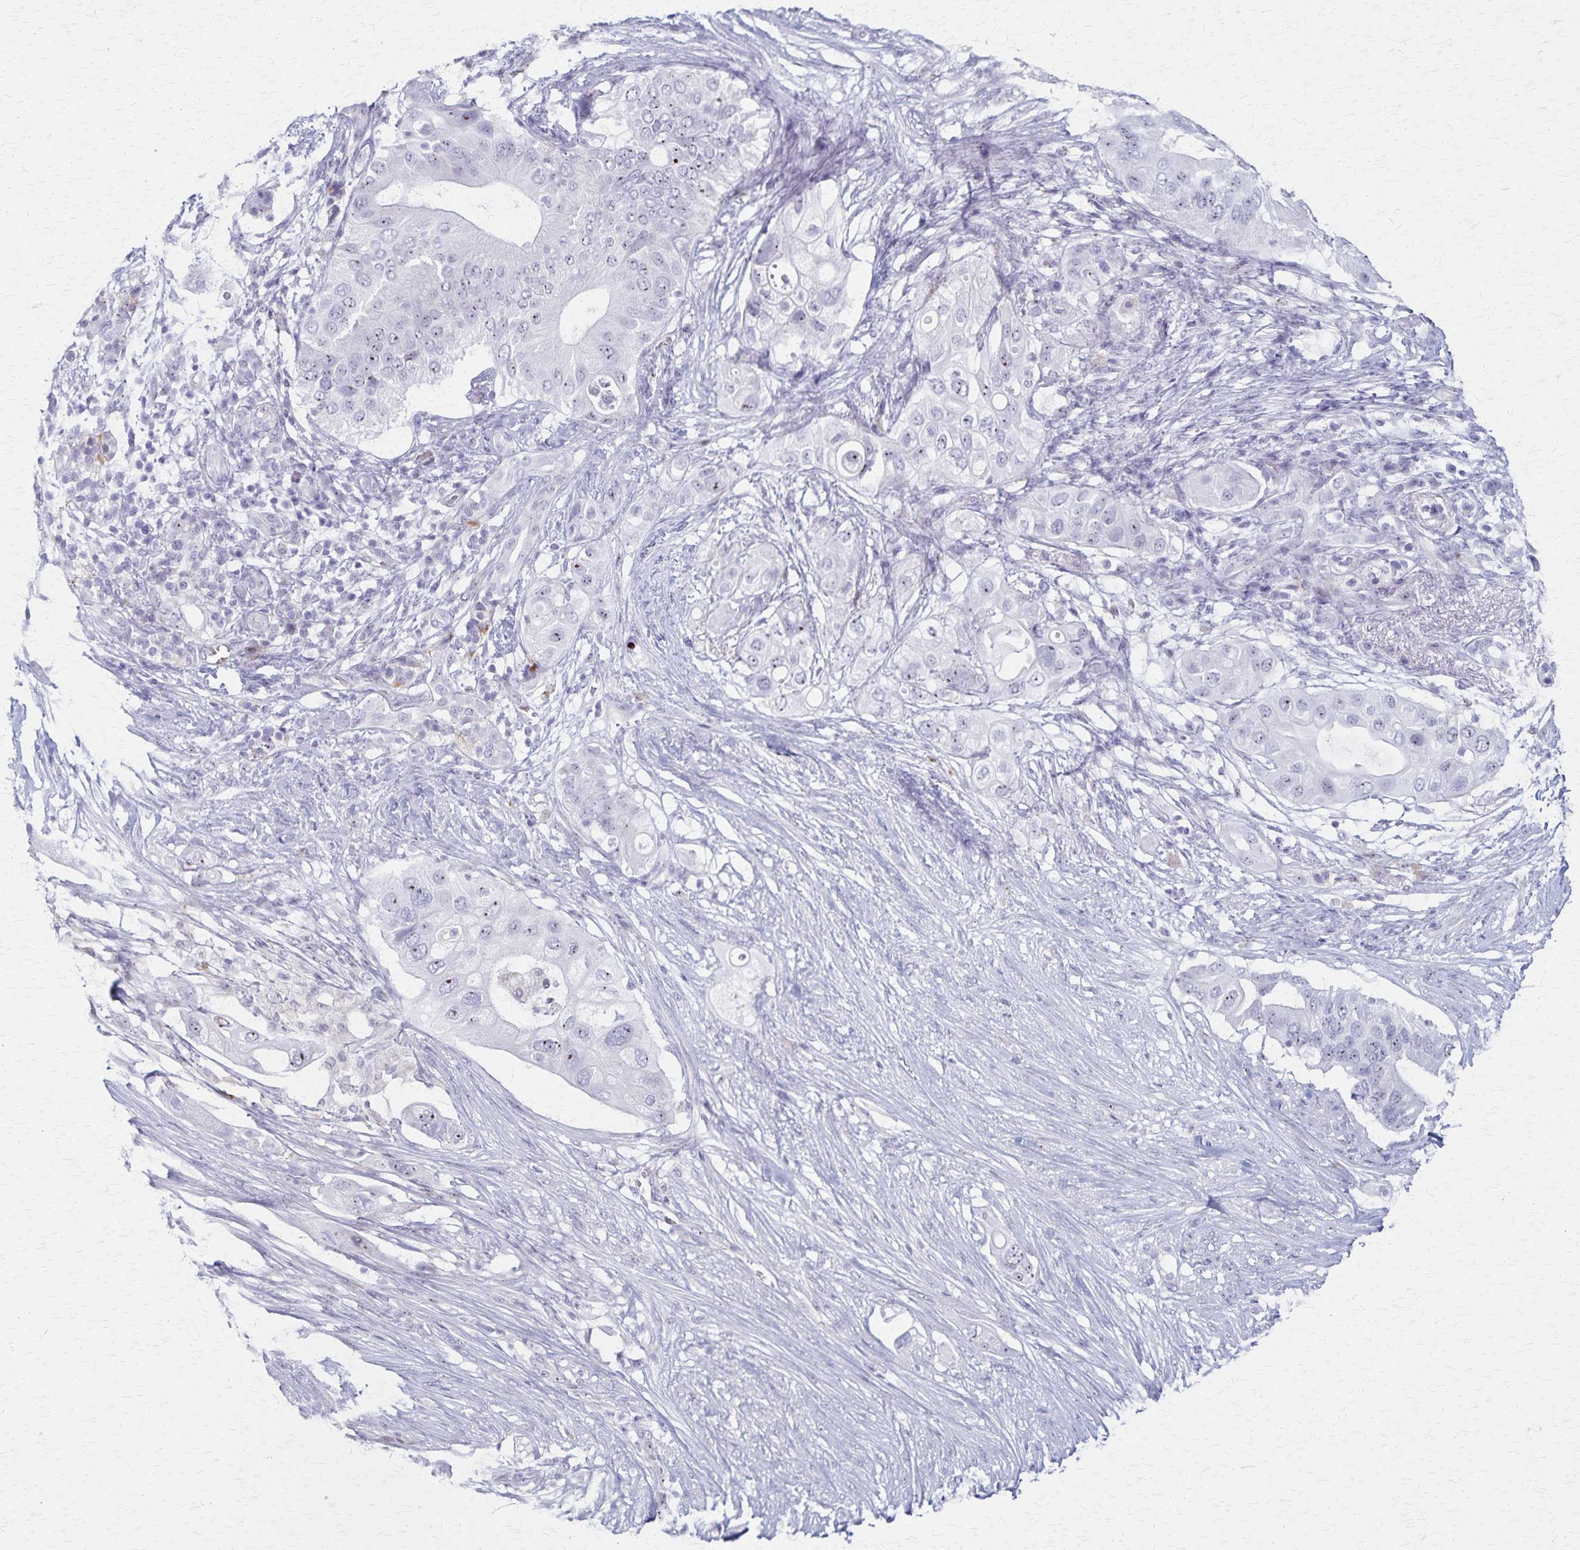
{"staining": {"intensity": "weak", "quantity": "<25%", "location": "nuclear"}, "tissue": "pancreatic cancer", "cell_type": "Tumor cells", "image_type": "cancer", "snomed": [{"axis": "morphology", "description": "Adenocarcinoma, NOS"}, {"axis": "topography", "description": "Pancreas"}], "caption": "The histopathology image shows no staining of tumor cells in adenocarcinoma (pancreatic).", "gene": "DLK2", "patient": {"sex": "female", "age": 72}}